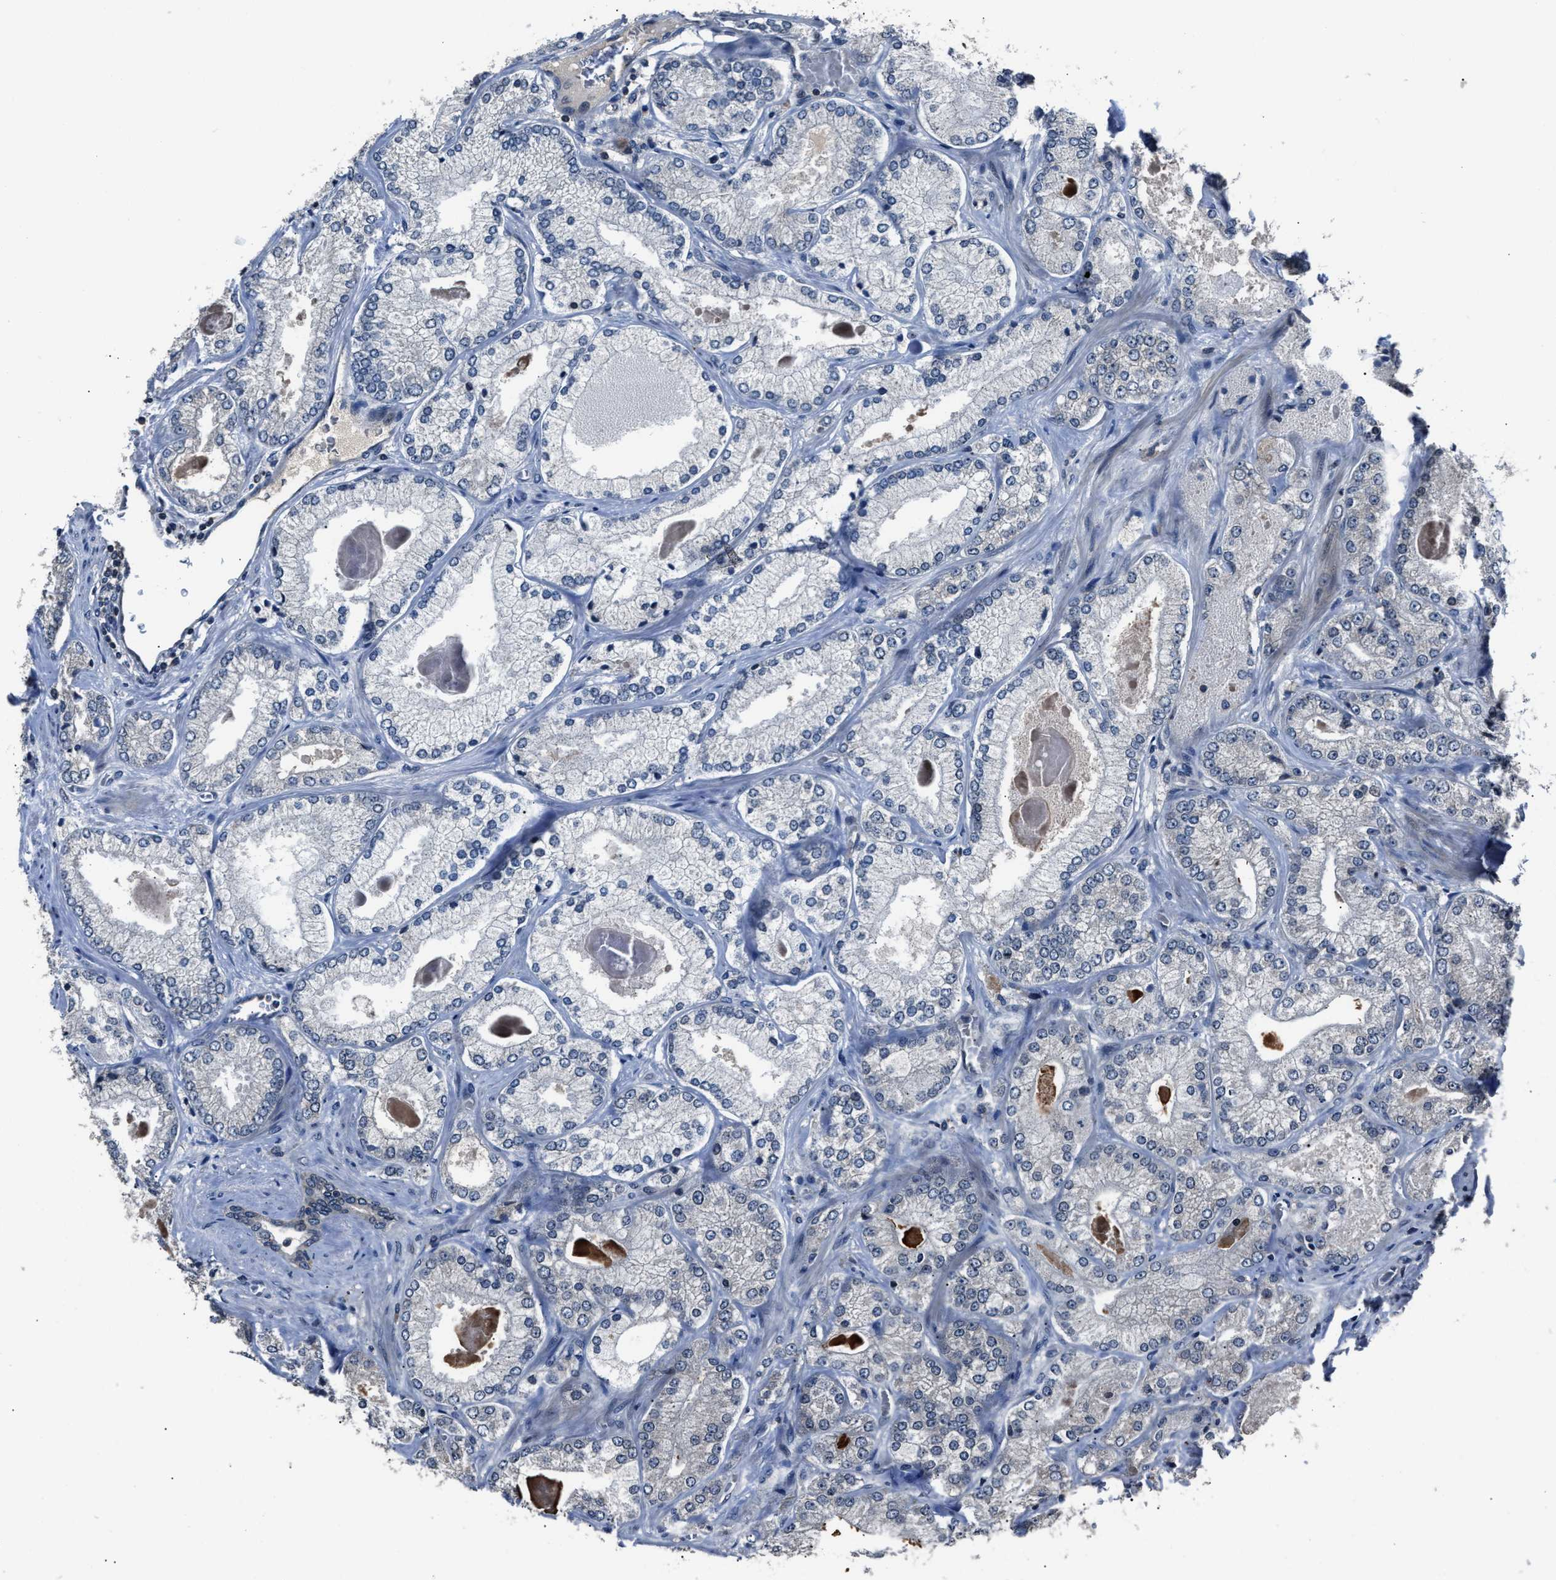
{"staining": {"intensity": "weak", "quantity": "<25%", "location": "cytoplasmic/membranous"}, "tissue": "prostate cancer", "cell_type": "Tumor cells", "image_type": "cancer", "snomed": [{"axis": "morphology", "description": "Adenocarcinoma, Low grade"}, {"axis": "topography", "description": "Prostate"}], "caption": "An image of human prostate cancer (low-grade adenocarcinoma) is negative for staining in tumor cells.", "gene": "TNRC18", "patient": {"sex": "male", "age": 65}}